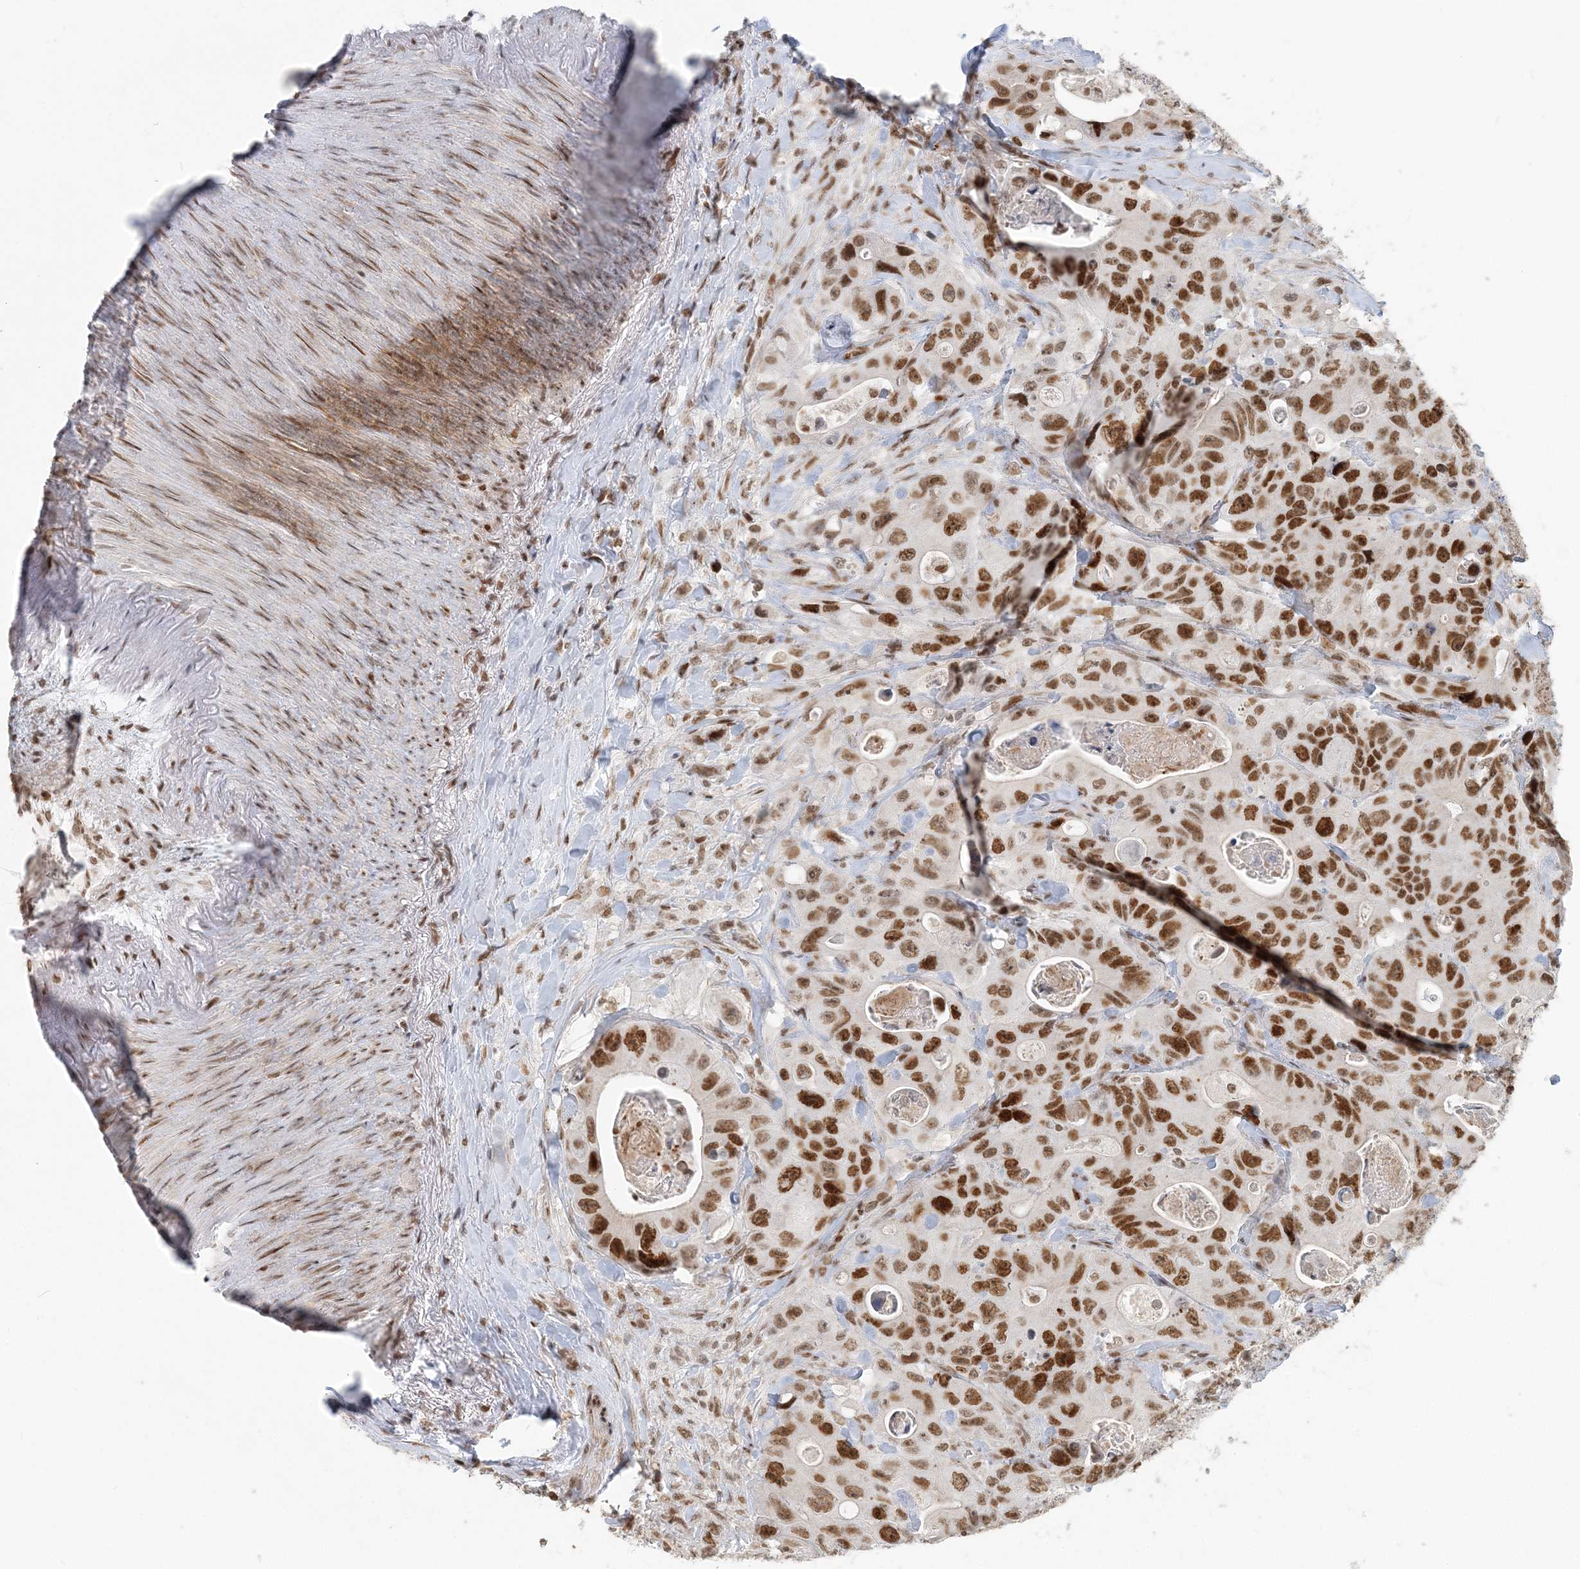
{"staining": {"intensity": "strong", "quantity": "25%-75%", "location": "nuclear"}, "tissue": "colorectal cancer", "cell_type": "Tumor cells", "image_type": "cancer", "snomed": [{"axis": "morphology", "description": "Adenocarcinoma, NOS"}, {"axis": "topography", "description": "Colon"}], "caption": "IHC of colorectal cancer (adenocarcinoma) shows high levels of strong nuclear staining in approximately 25%-75% of tumor cells.", "gene": "BAZ1B", "patient": {"sex": "female", "age": 46}}